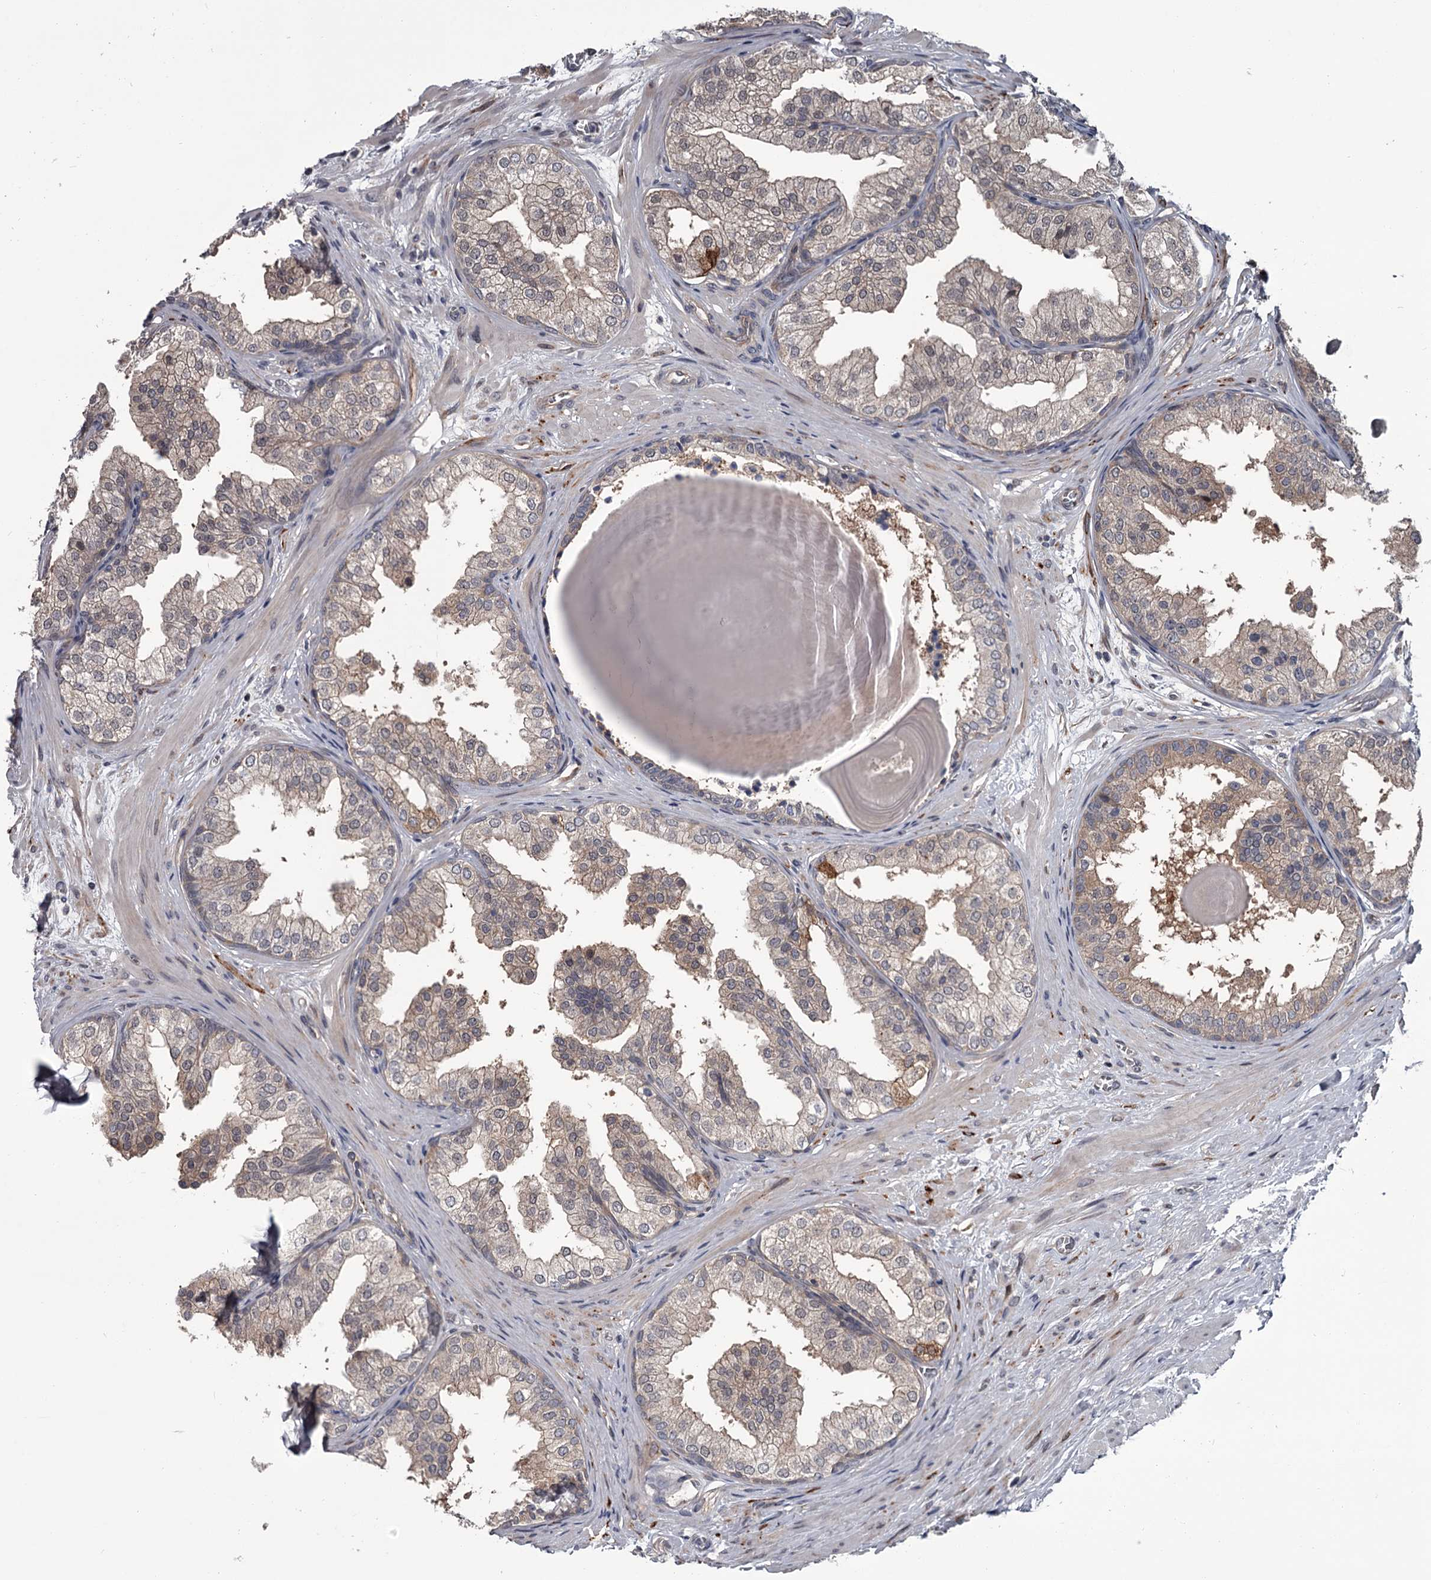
{"staining": {"intensity": "weak", "quantity": "25%-75%", "location": "cytoplasmic/membranous"}, "tissue": "prostate", "cell_type": "Glandular cells", "image_type": "normal", "snomed": [{"axis": "morphology", "description": "Normal tissue, NOS"}, {"axis": "topography", "description": "Prostate"}], "caption": "Weak cytoplasmic/membranous positivity is appreciated in about 25%-75% of glandular cells in unremarkable prostate. Immunohistochemistry stains the protein of interest in brown and the nuclei are stained blue.", "gene": "DAO", "patient": {"sex": "male", "age": 48}}